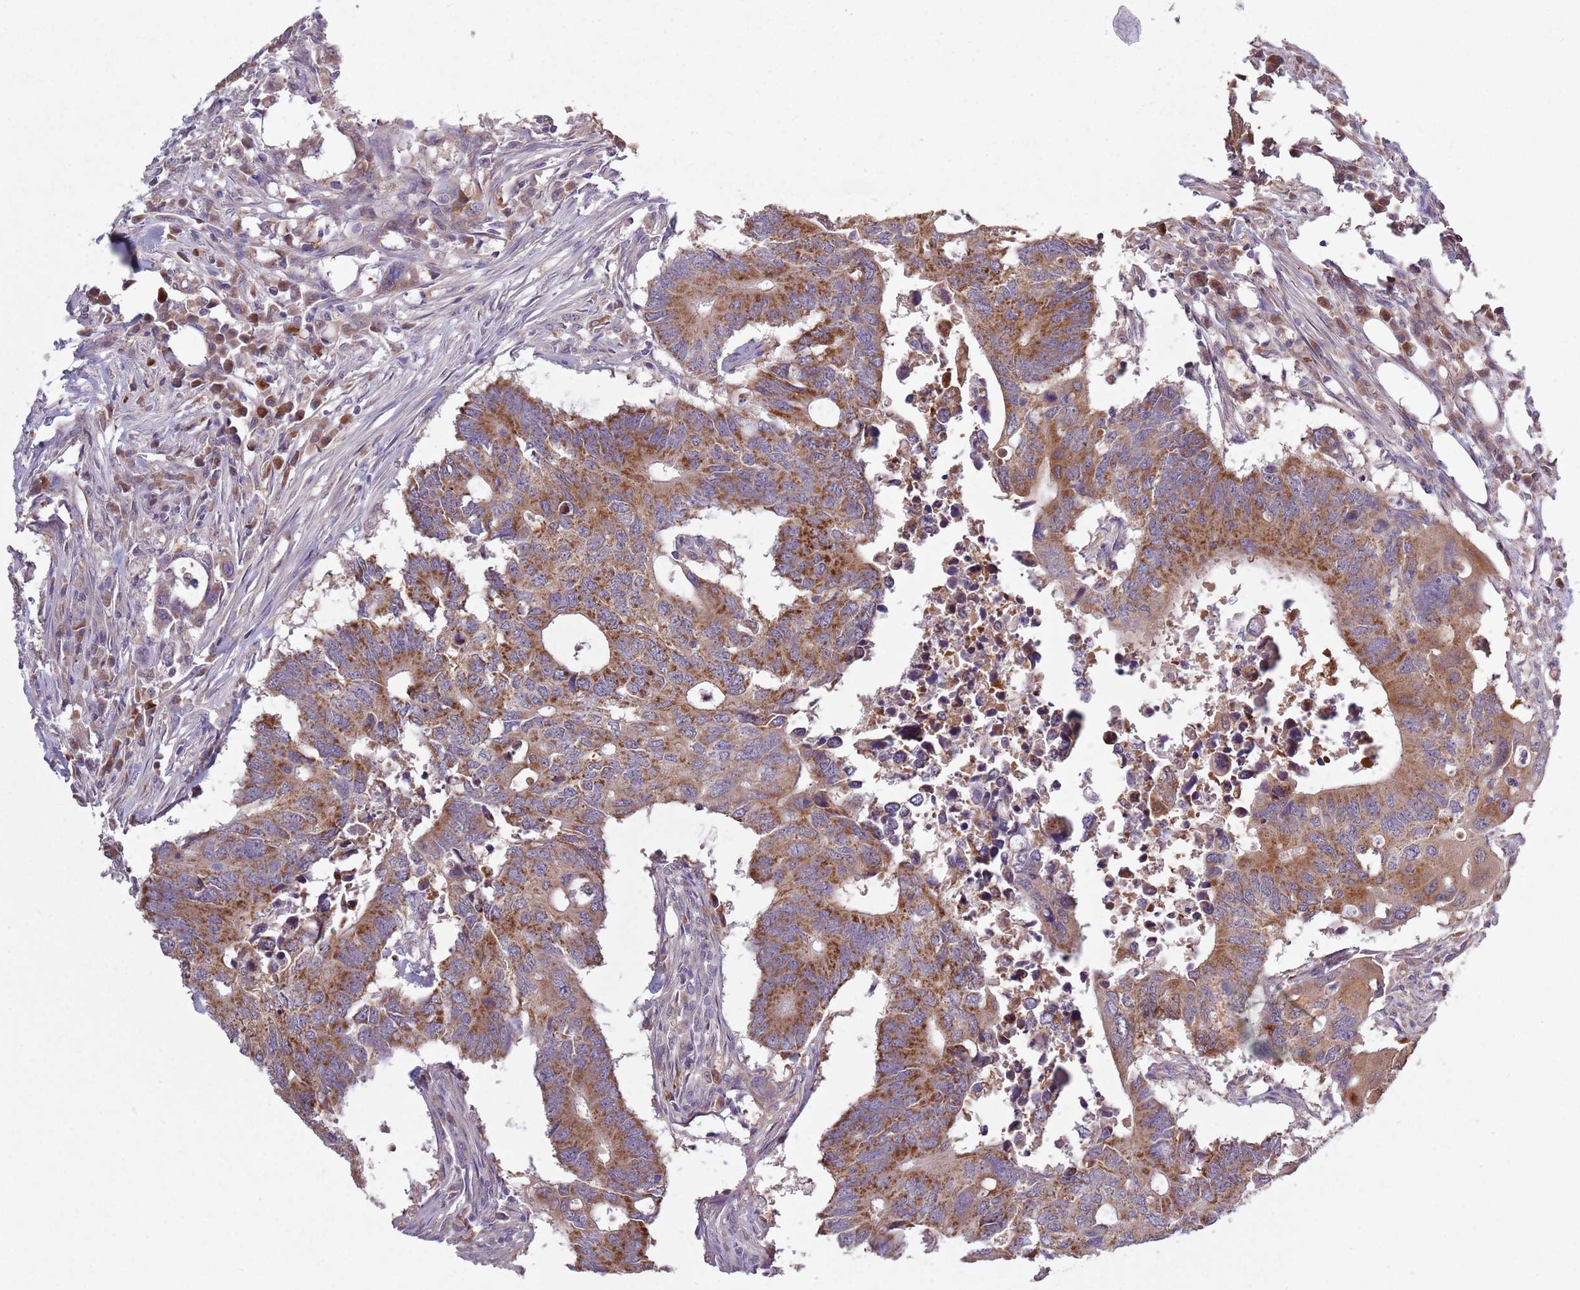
{"staining": {"intensity": "moderate", "quantity": ">75%", "location": "cytoplasmic/membranous"}, "tissue": "colorectal cancer", "cell_type": "Tumor cells", "image_type": "cancer", "snomed": [{"axis": "morphology", "description": "Adenocarcinoma, NOS"}, {"axis": "topography", "description": "Colon"}], "caption": "DAB immunohistochemical staining of human colorectal cancer (adenocarcinoma) demonstrates moderate cytoplasmic/membranous protein positivity in about >75% of tumor cells.", "gene": "COQ5", "patient": {"sex": "male", "age": 71}}